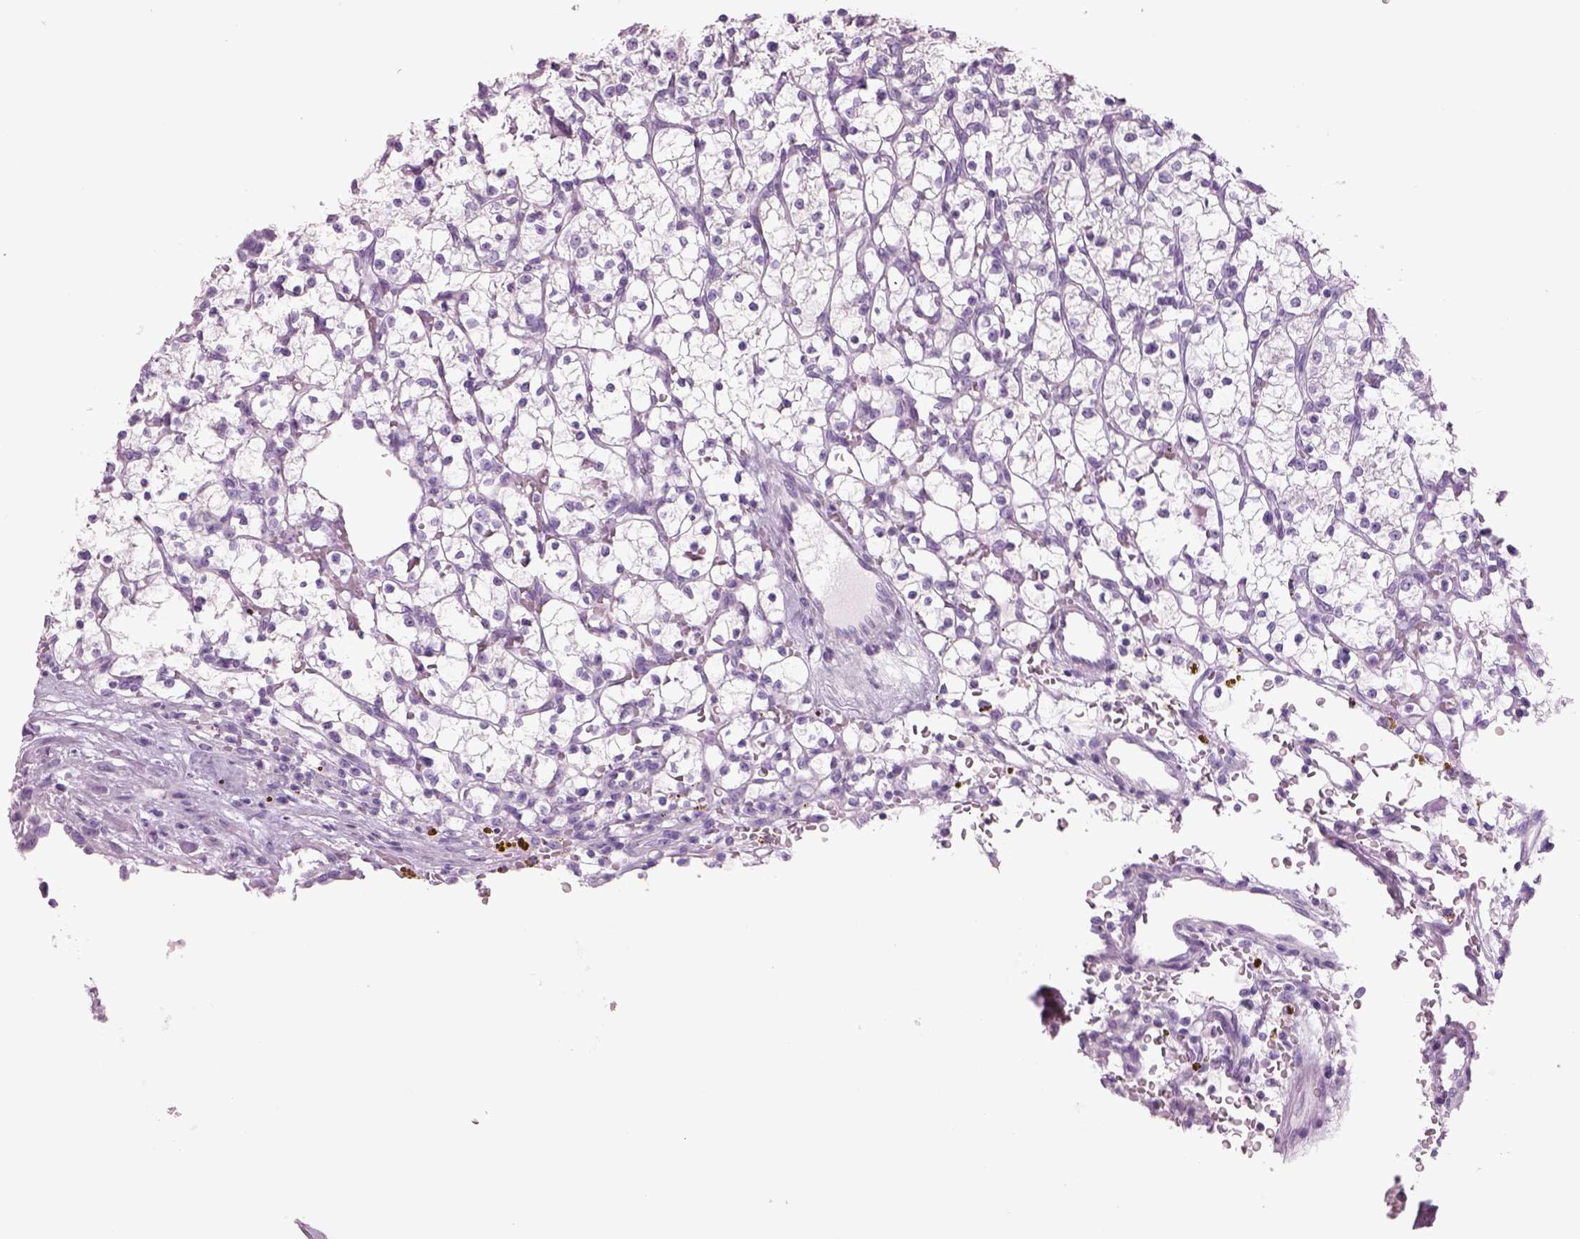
{"staining": {"intensity": "negative", "quantity": "none", "location": "none"}, "tissue": "renal cancer", "cell_type": "Tumor cells", "image_type": "cancer", "snomed": [{"axis": "morphology", "description": "Adenocarcinoma, NOS"}, {"axis": "topography", "description": "Kidney"}], "caption": "Immunohistochemistry image of neoplastic tissue: human renal adenocarcinoma stained with DAB shows no significant protein staining in tumor cells.", "gene": "RHO", "patient": {"sex": "female", "age": 64}}